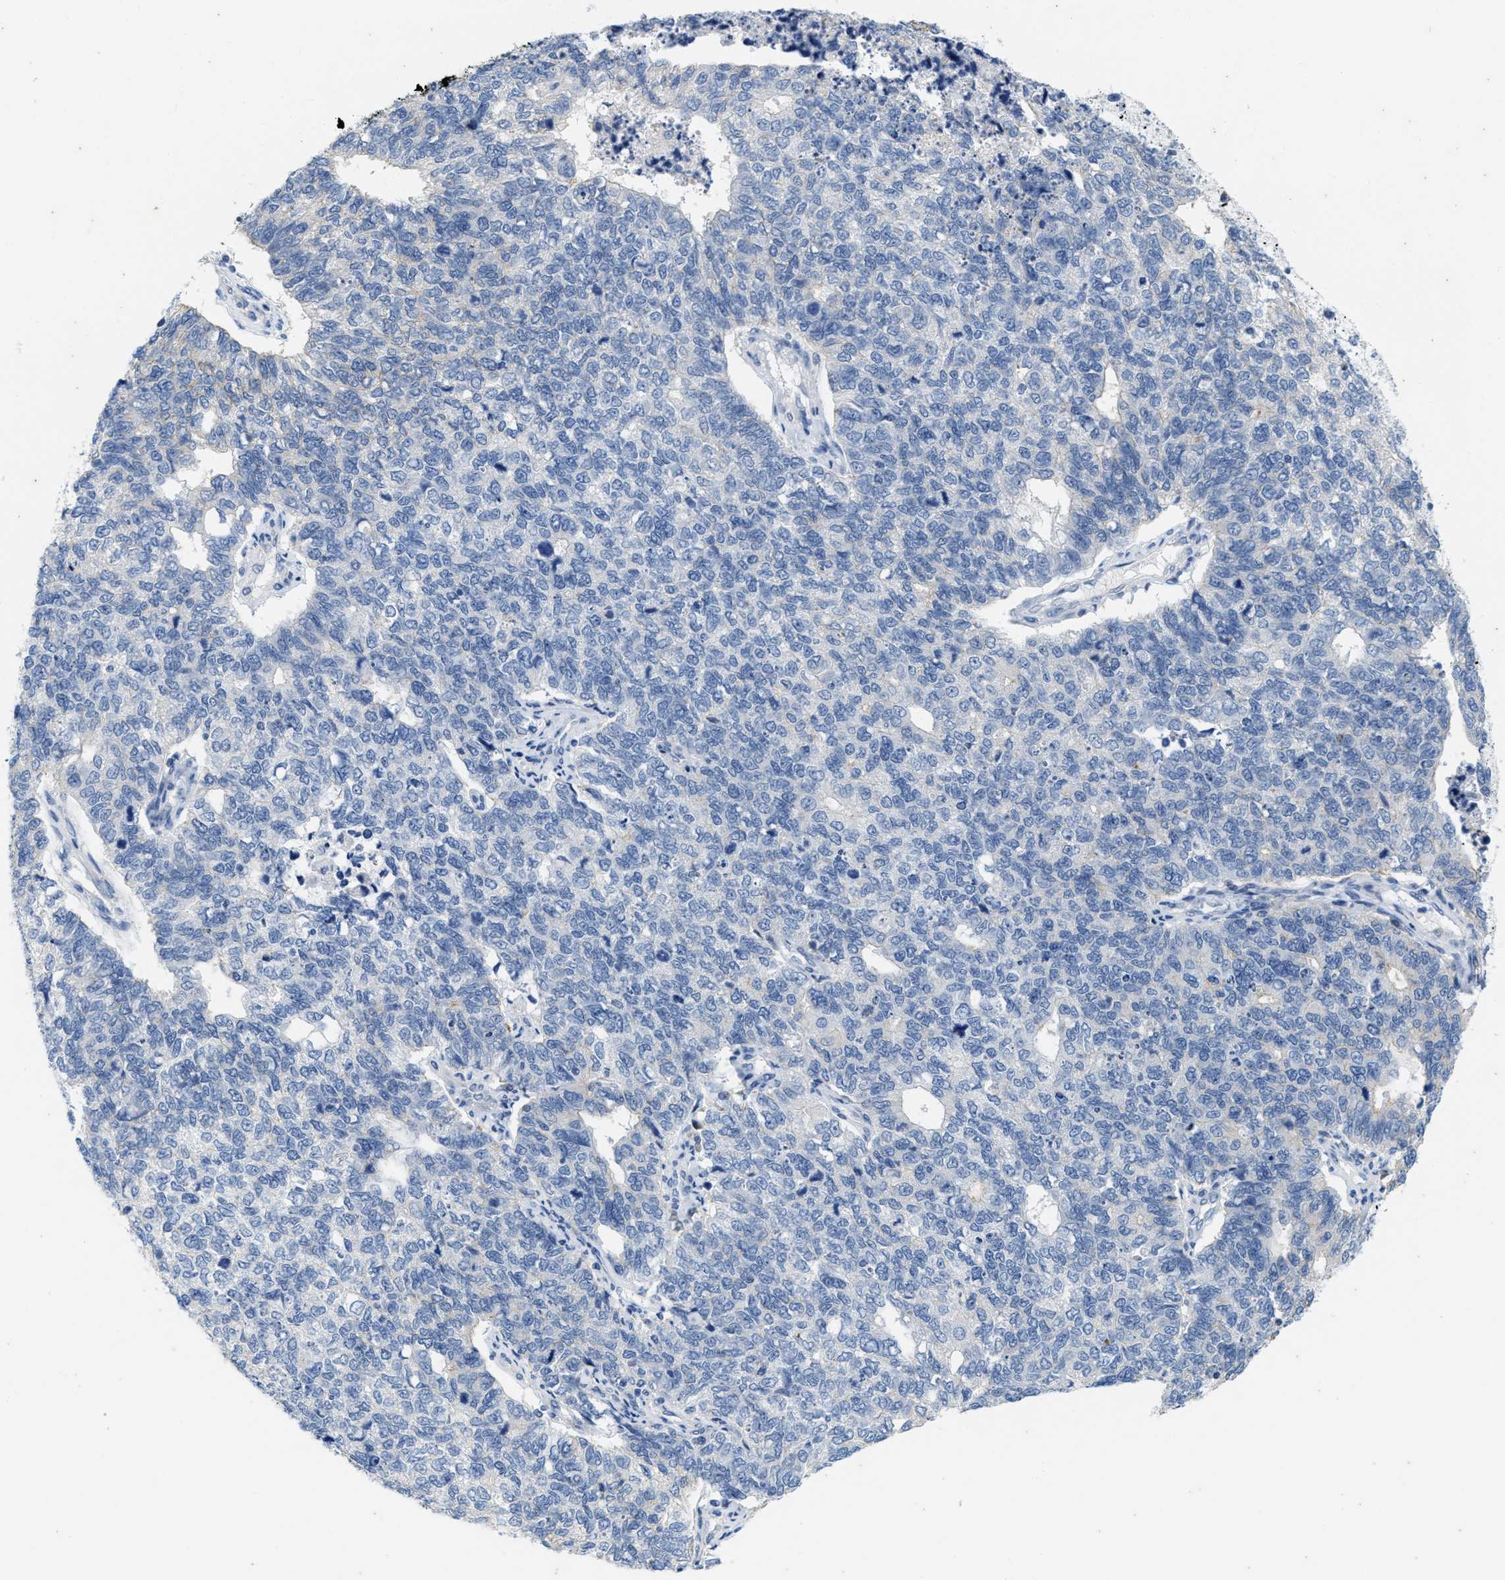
{"staining": {"intensity": "negative", "quantity": "none", "location": "none"}, "tissue": "cervical cancer", "cell_type": "Tumor cells", "image_type": "cancer", "snomed": [{"axis": "morphology", "description": "Squamous cell carcinoma, NOS"}, {"axis": "topography", "description": "Cervix"}], "caption": "An IHC histopathology image of cervical cancer (squamous cell carcinoma) is shown. There is no staining in tumor cells of cervical cancer (squamous cell carcinoma). (Stains: DAB (3,3'-diaminobenzidine) immunohistochemistry with hematoxylin counter stain, Microscopy: brightfield microscopy at high magnification).", "gene": "ABCB11", "patient": {"sex": "female", "age": 63}}